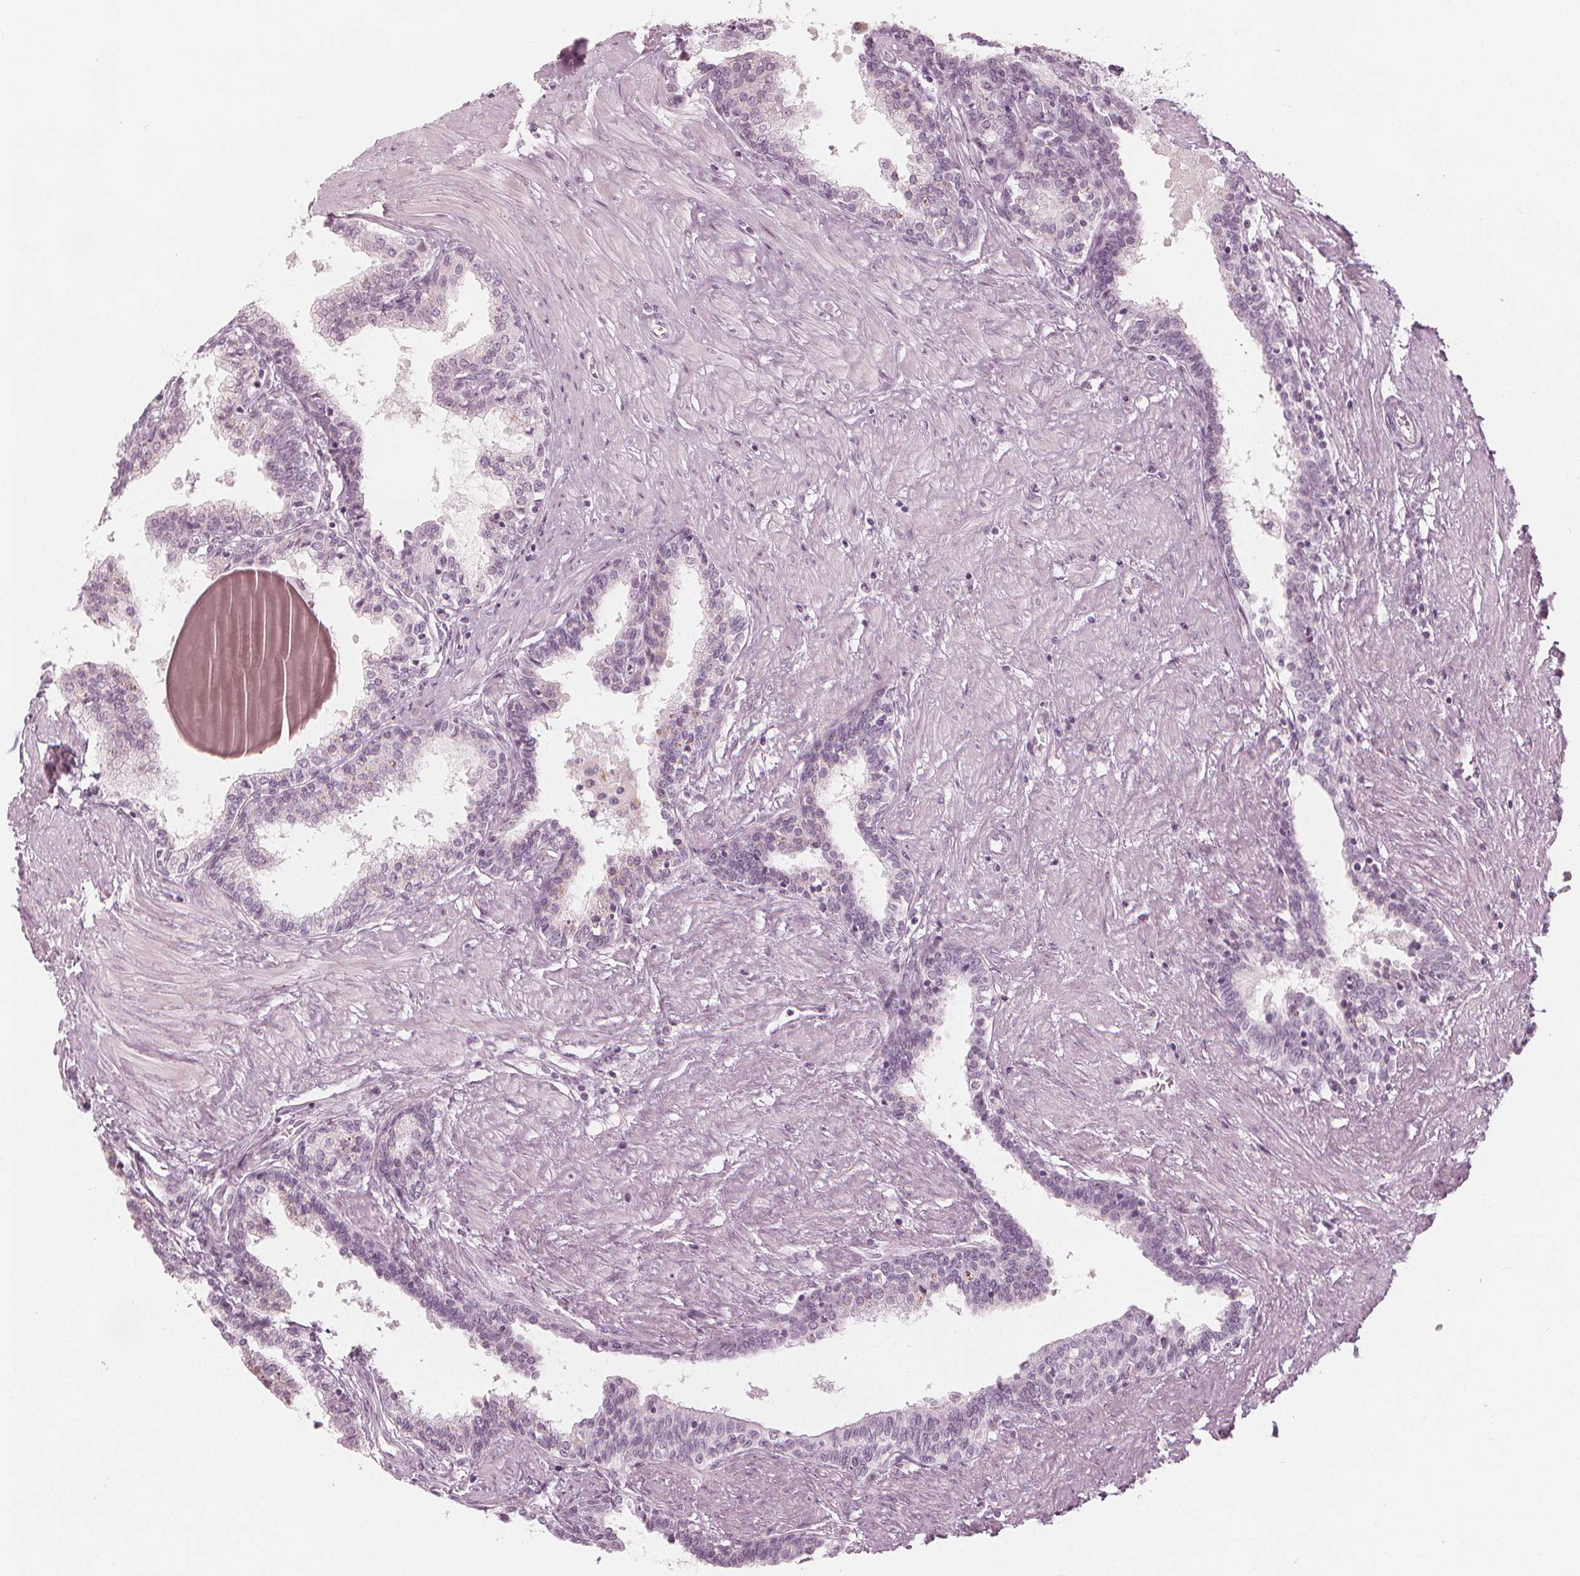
{"staining": {"intensity": "negative", "quantity": "none", "location": "none"}, "tissue": "prostate", "cell_type": "Glandular cells", "image_type": "normal", "snomed": [{"axis": "morphology", "description": "Normal tissue, NOS"}, {"axis": "topography", "description": "Prostate"}], "caption": "Immunohistochemical staining of benign human prostate displays no significant positivity in glandular cells. (Brightfield microscopy of DAB (3,3'-diaminobenzidine) immunohistochemistry (IHC) at high magnification).", "gene": "PAEP", "patient": {"sex": "male", "age": 55}}